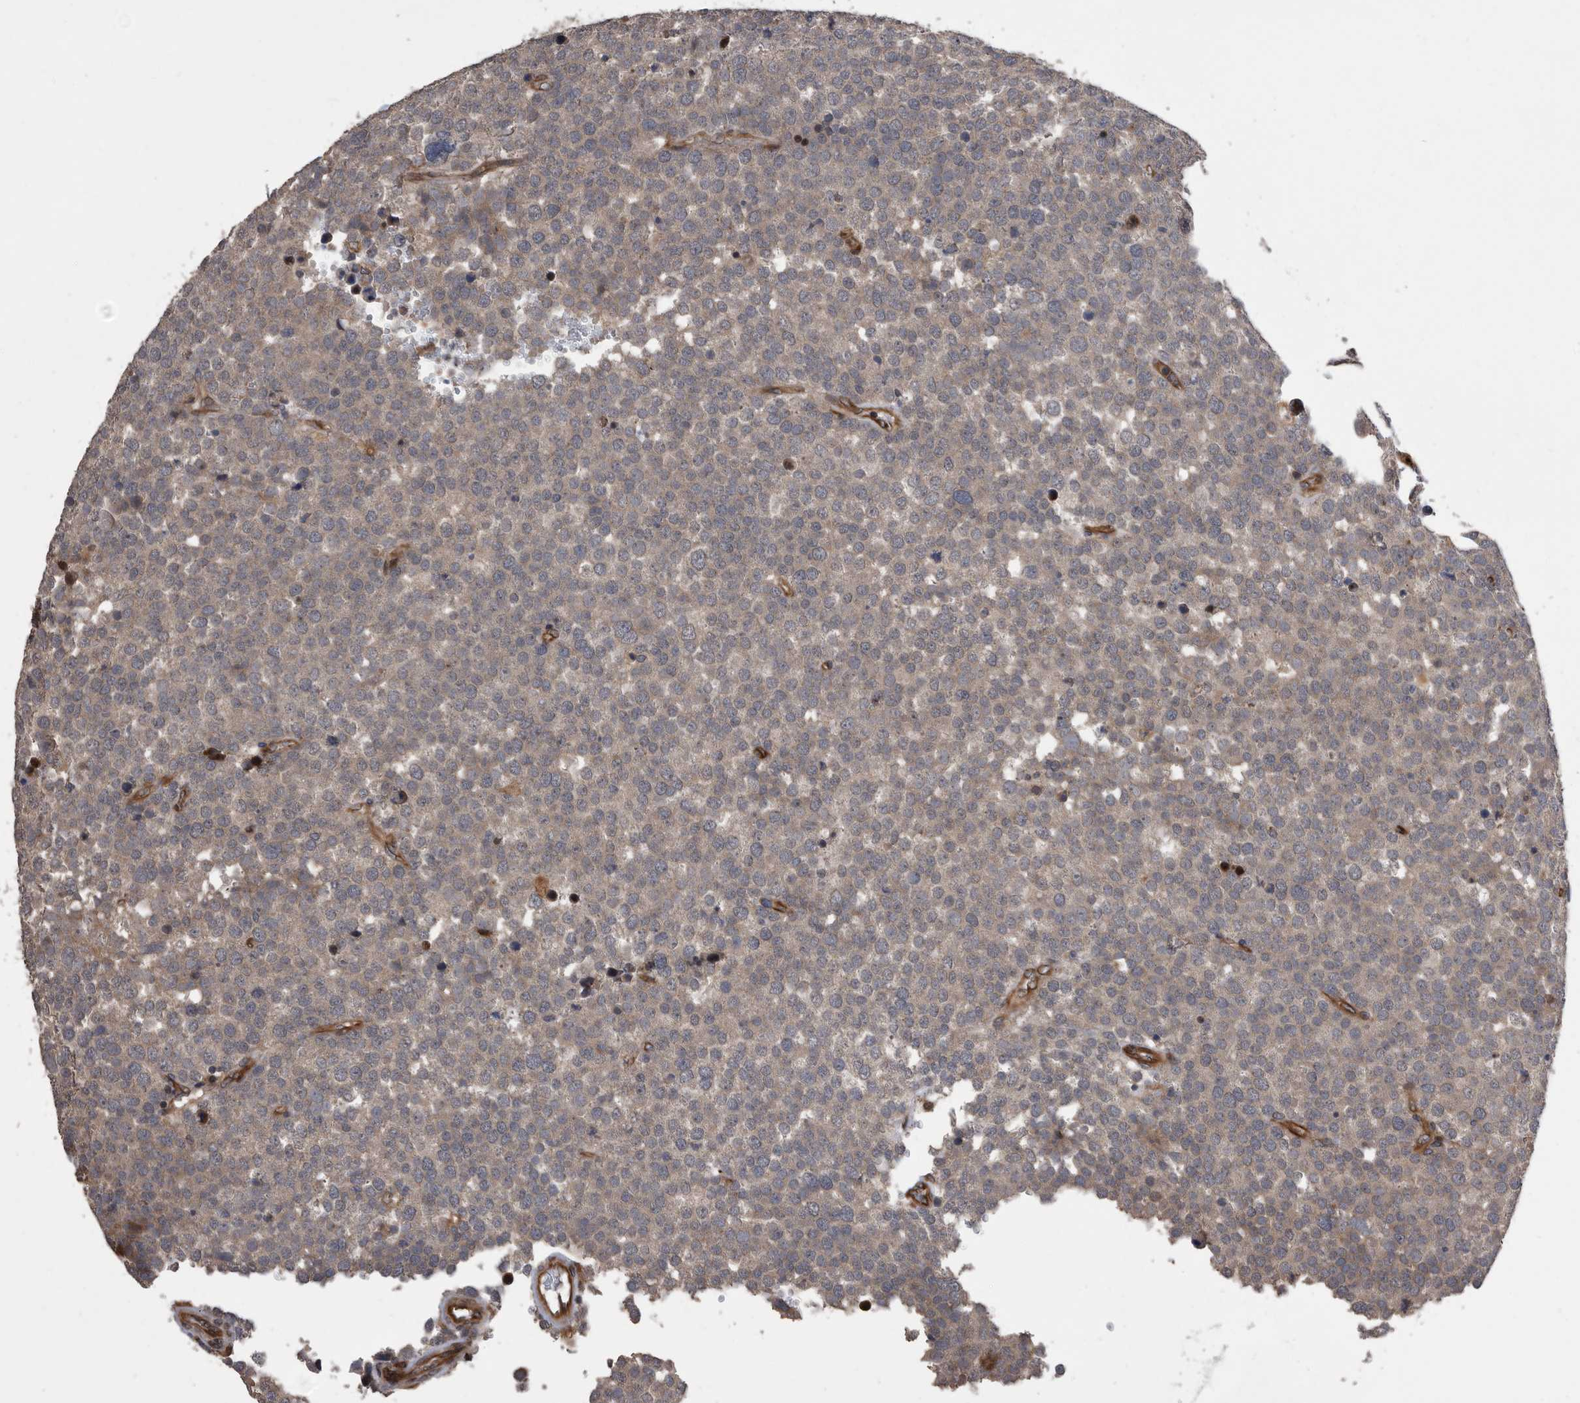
{"staining": {"intensity": "weak", "quantity": "25%-75%", "location": "cytoplasmic/membranous"}, "tissue": "testis cancer", "cell_type": "Tumor cells", "image_type": "cancer", "snomed": [{"axis": "morphology", "description": "Seminoma, NOS"}, {"axis": "topography", "description": "Testis"}], "caption": "DAB (3,3'-diaminobenzidine) immunohistochemical staining of testis cancer displays weak cytoplasmic/membranous protein expression in about 25%-75% of tumor cells.", "gene": "SERINC2", "patient": {"sex": "male", "age": 71}}